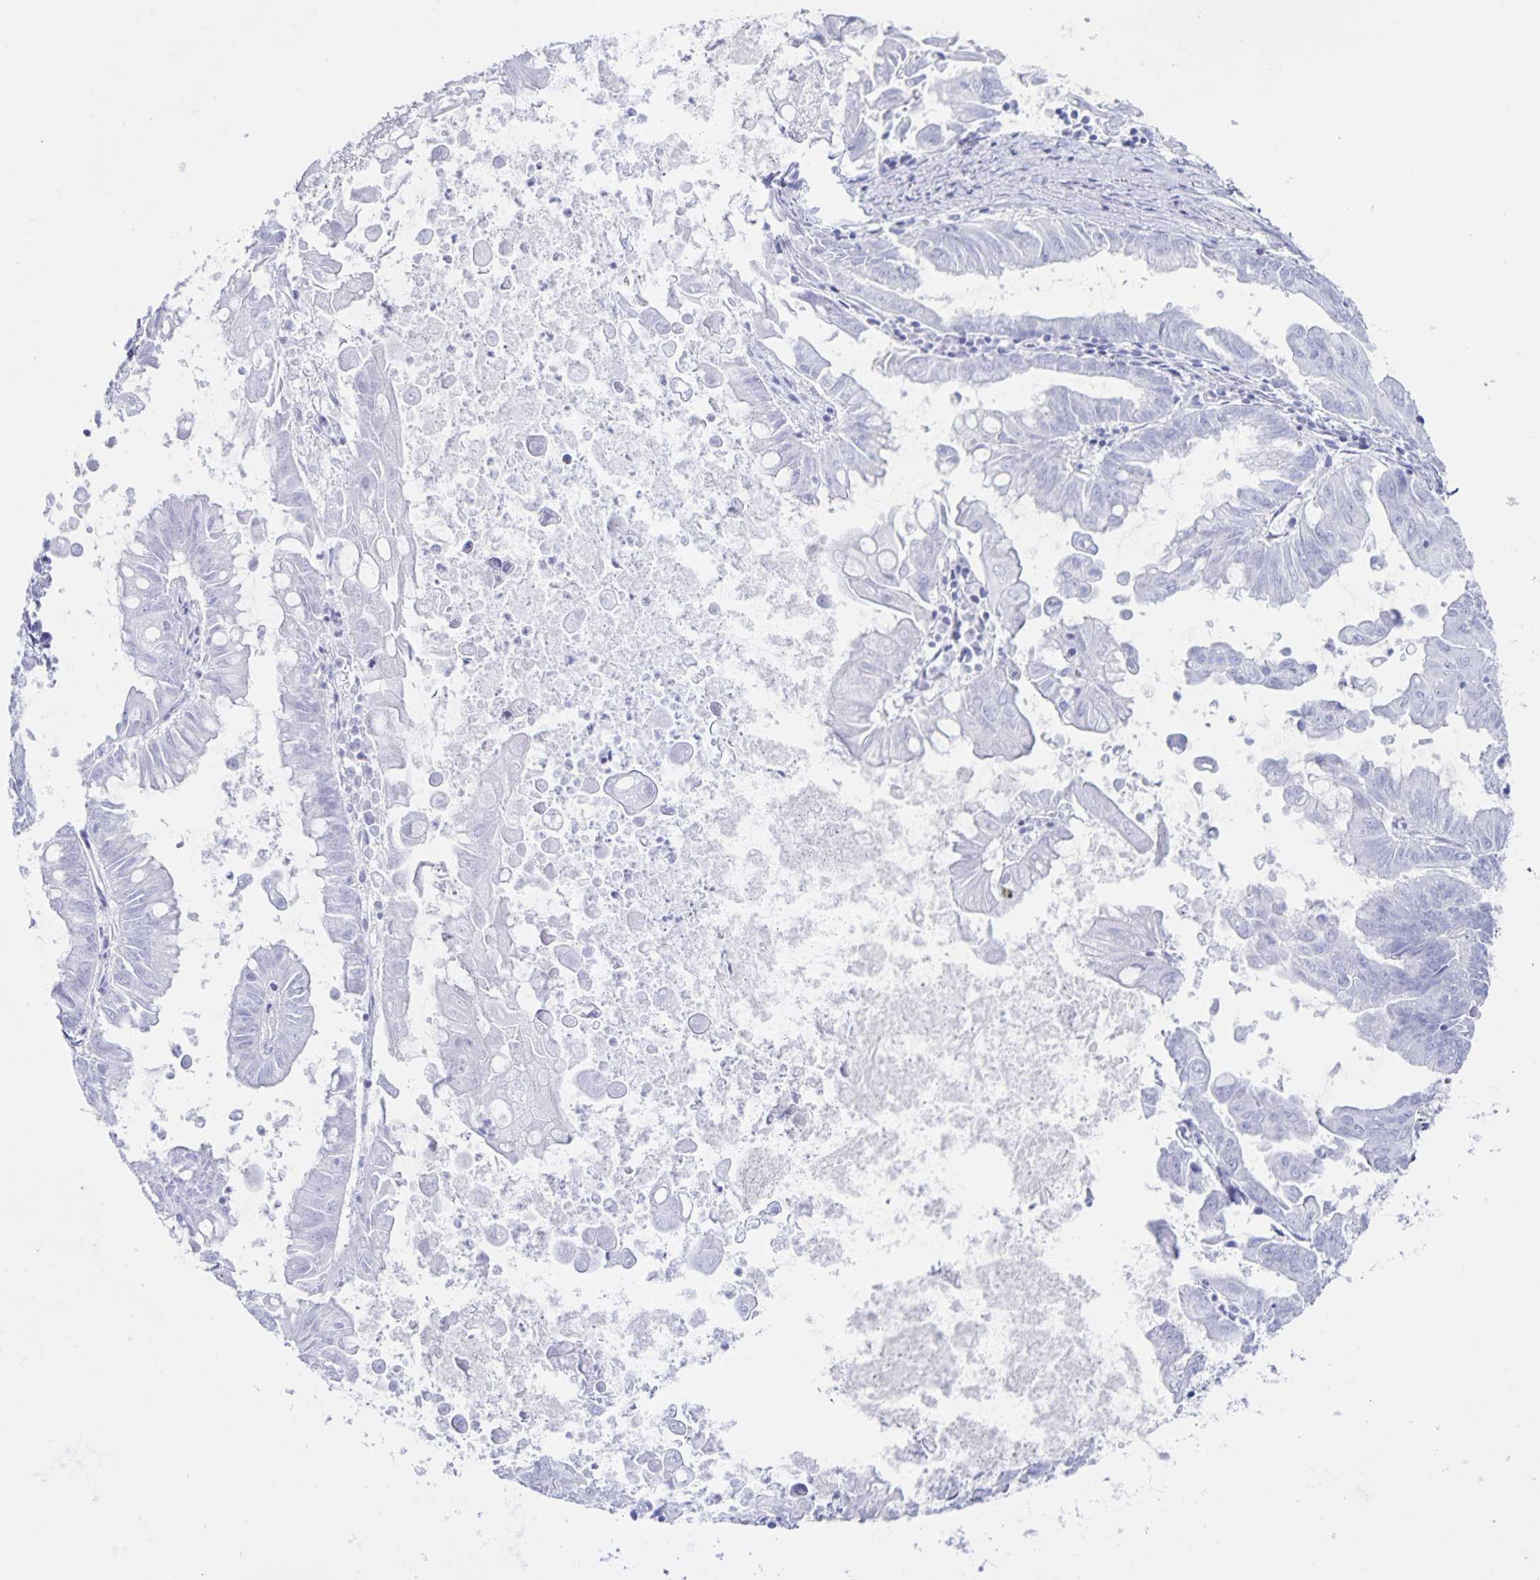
{"staining": {"intensity": "negative", "quantity": "none", "location": "none"}, "tissue": "stomach cancer", "cell_type": "Tumor cells", "image_type": "cancer", "snomed": [{"axis": "morphology", "description": "Adenocarcinoma, NOS"}, {"axis": "topography", "description": "Stomach, upper"}], "caption": "A high-resolution micrograph shows IHC staining of adenocarcinoma (stomach), which reveals no significant expression in tumor cells.", "gene": "C12orf56", "patient": {"sex": "male", "age": 80}}